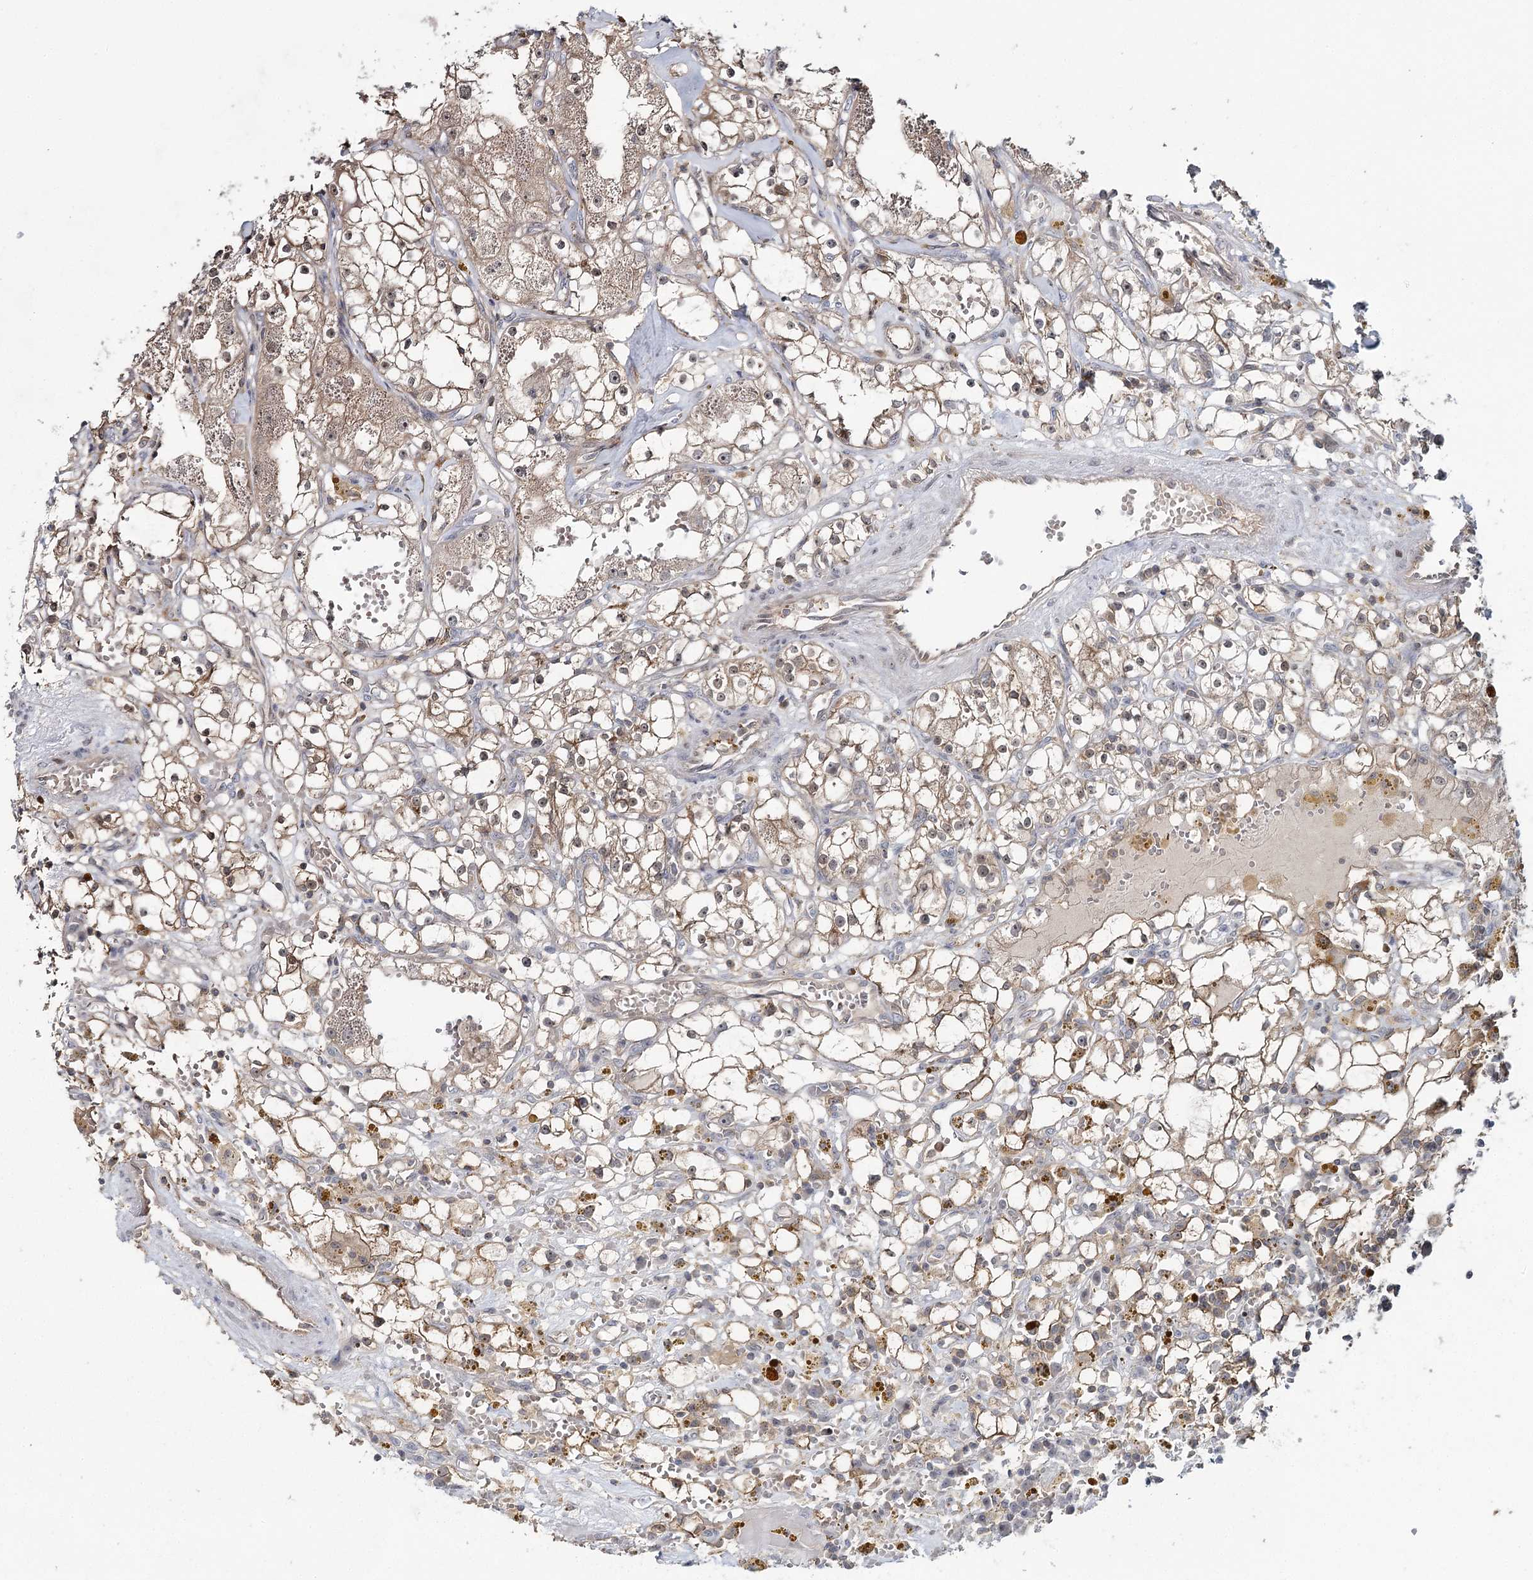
{"staining": {"intensity": "weak", "quantity": "25%-75%", "location": "cytoplasmic/membranous,nuclear"}, "tissue": "renal cancer", "cell_type": "Tumor cells", "image_type": "cancer", "snomed": [{"axis": "morphology", "description": "Adenocarcinoma, NOS"}, {"axis": "topography", "description": "Kidney"}], "caption": "High-power microscopy captured an immunohistochemistry photomicrograph of renal cancer (adenocarcinoma), revealing weak cytoplasmic/membranous and nuclear positivity in about 25%-75% of tumor cells. Nuclei are stained in blue.", "gene": "WDR44", "patient": {"sex": "male", "age": 56}}